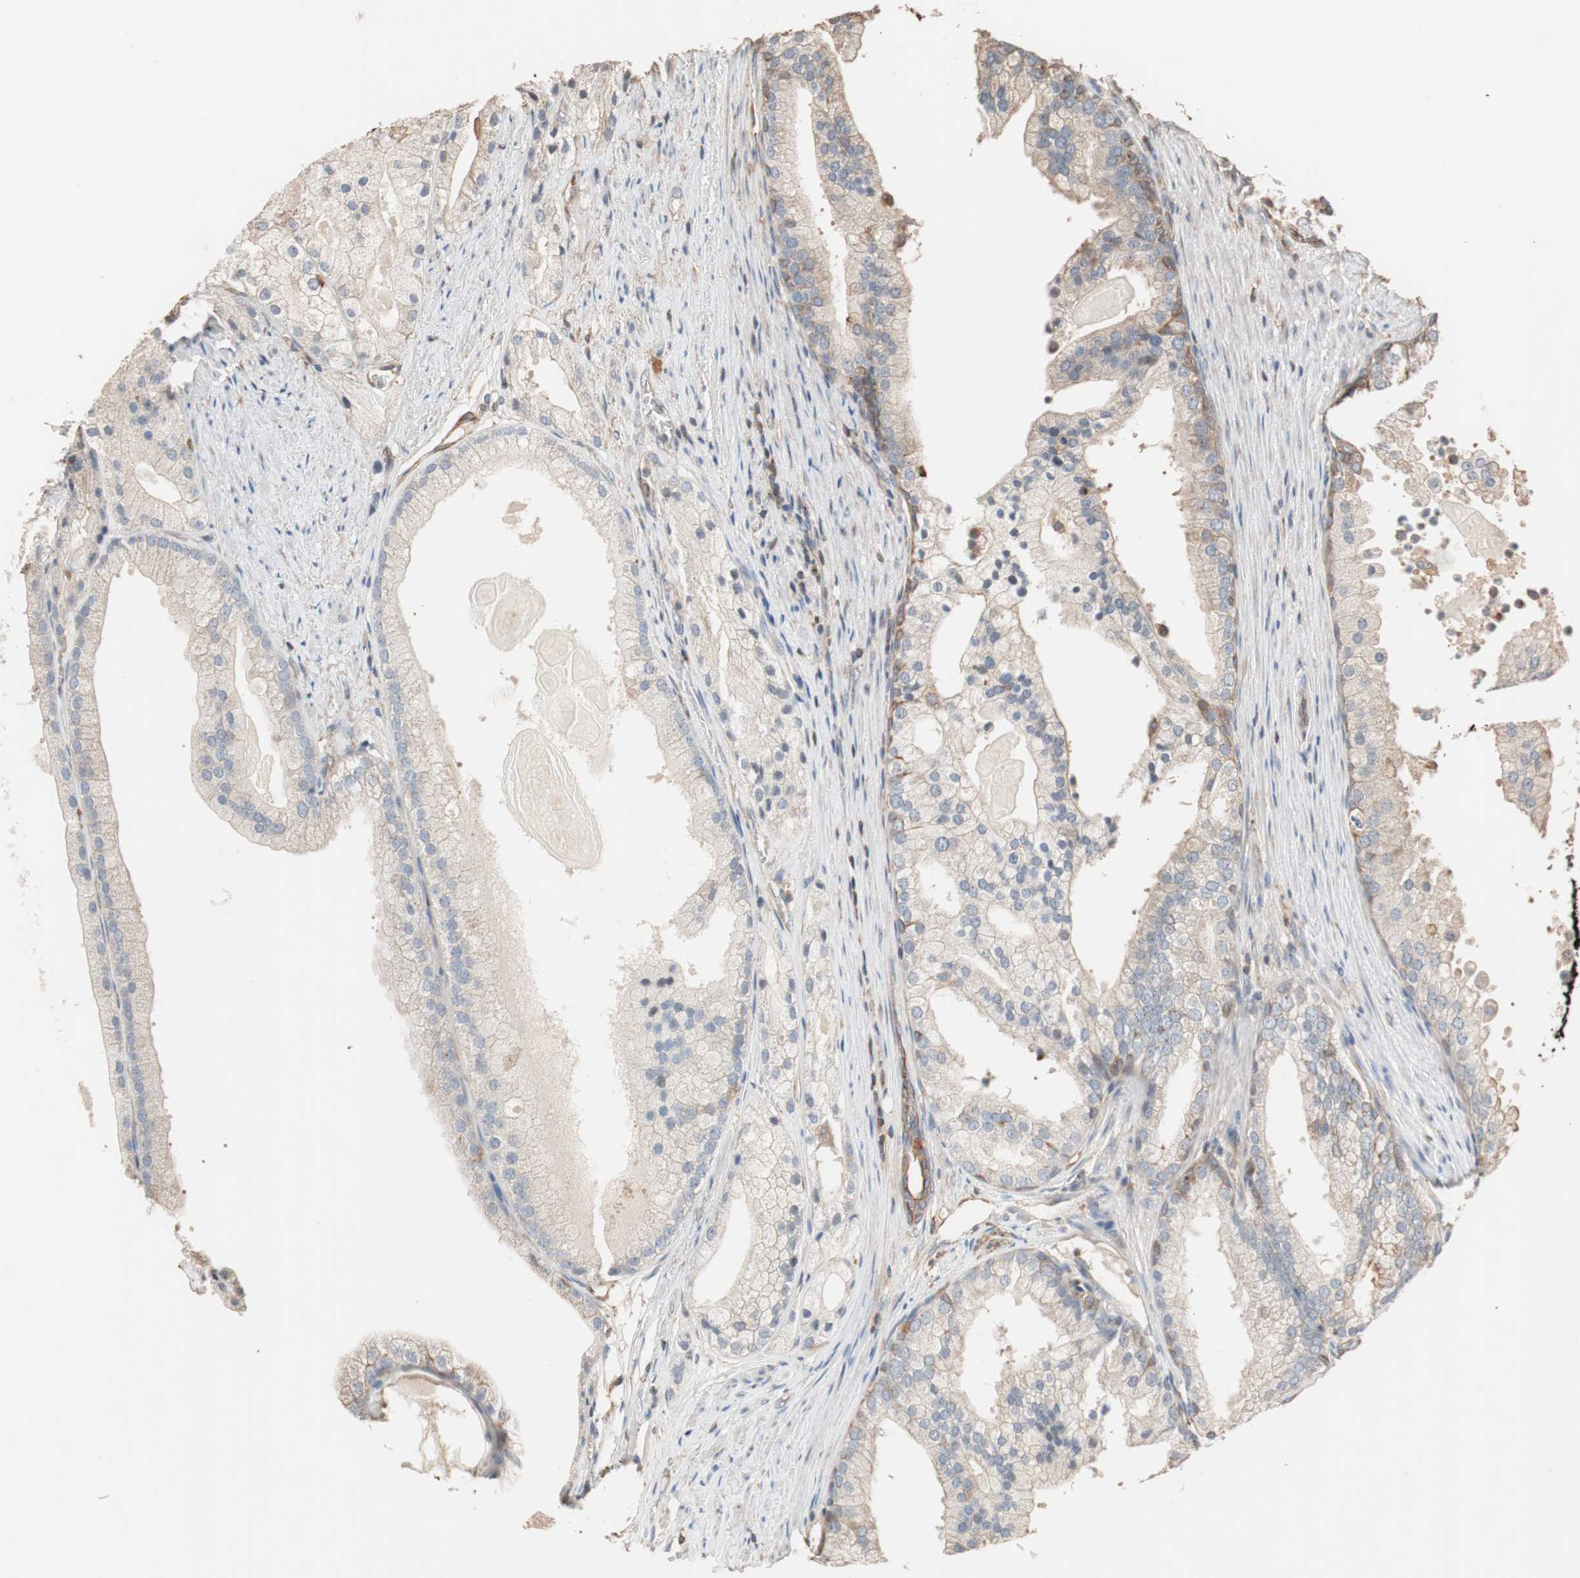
{"staining": {"intensity": "weak", "quantity": "25%-75%", "location": "cytoplasmic/membranous"}, "tissue": "prostate cancer", "cell_type": "Tumor cells", "image_type": "cancer", "snomed": [{"axis": "morphology", "description": "Adenocarcinoma, Low grade"}, {"axis": "topography", "description": "Prostate"}], "caption": "About 25%-75% of tumor cells in prostate cancer reveal weak cytoplasmic/membranous protein positivity as visualized by brown immunohistochemical staining.", "gene": "TUBB", "patient": {"sex": "male", "age": 69}}